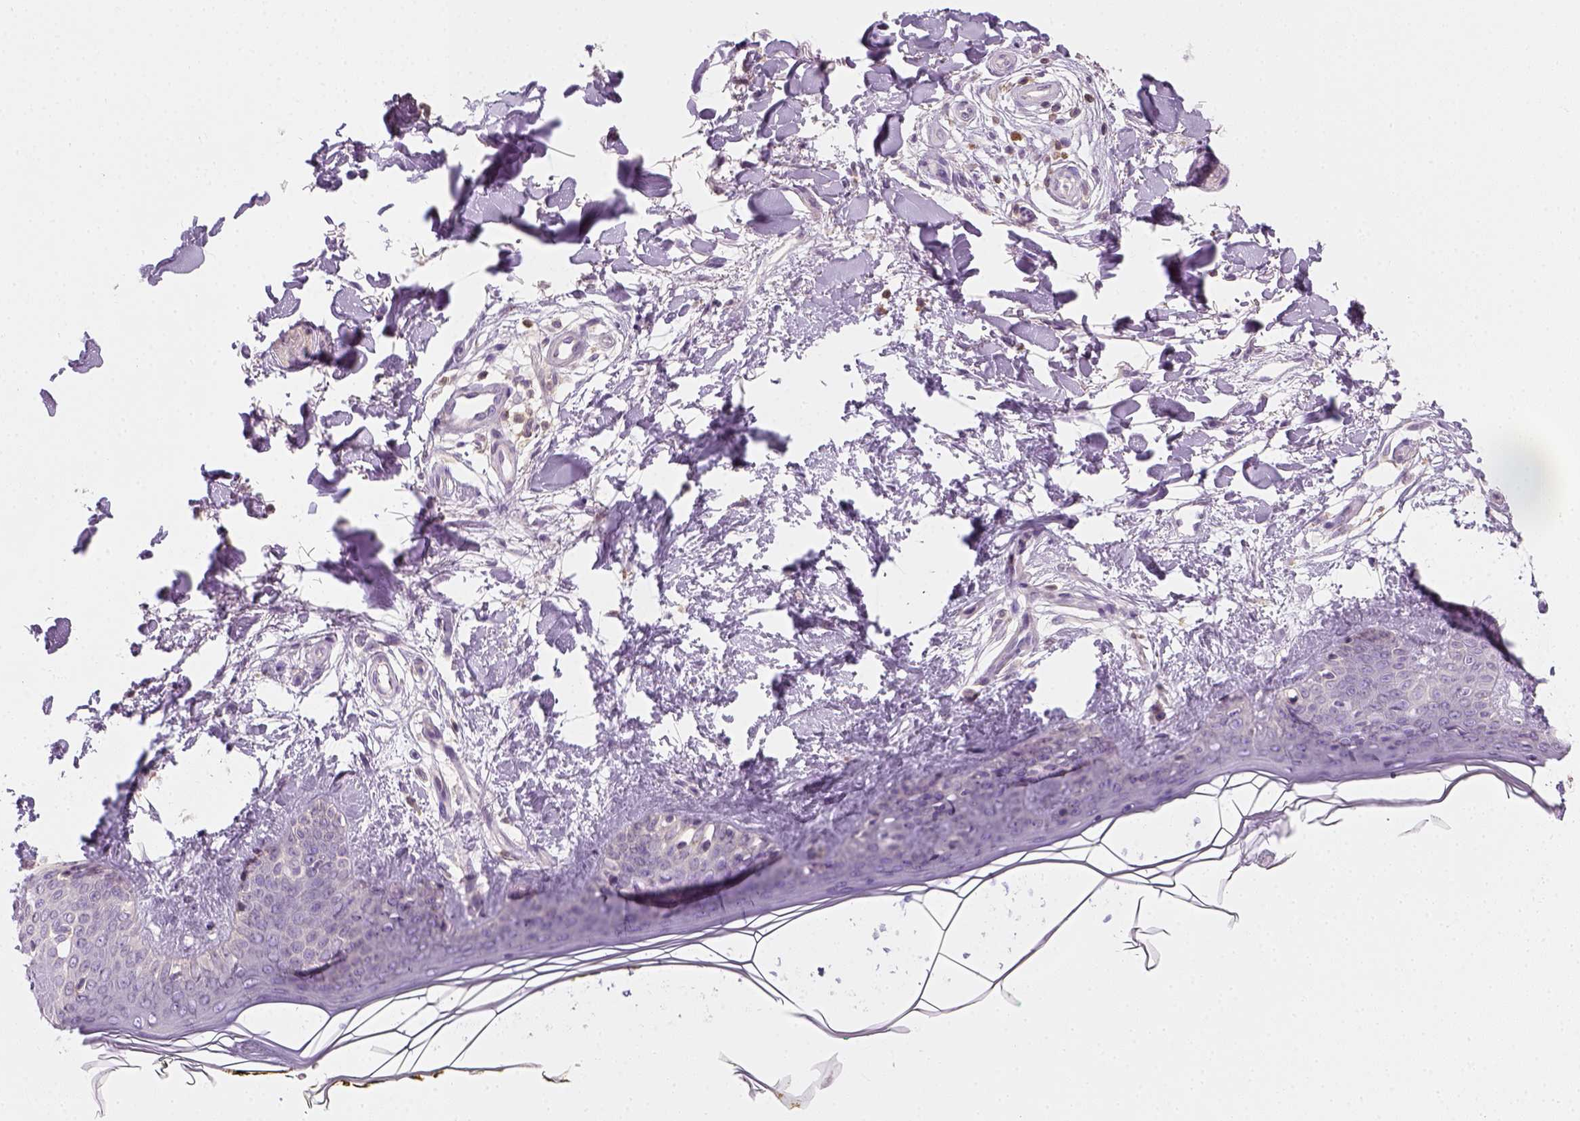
{"staining": {"intensity": "negative", "quantity": "none", "location": "none"}, "tissue": "skin", "cell_type": "Fibroblasts", "image_type": "normal", "snomed": [{"axis": "morphology", "description": "Normal tissue, NOS"}, {"axis": "topography", "description": "Skin"}], "caption": "This is an immunohistochemistry histopathology image of benign human skin. There is no expression in fibroblasts.", "gene": "EPHB1", "patient": {"sex": "female", "age": 34}}